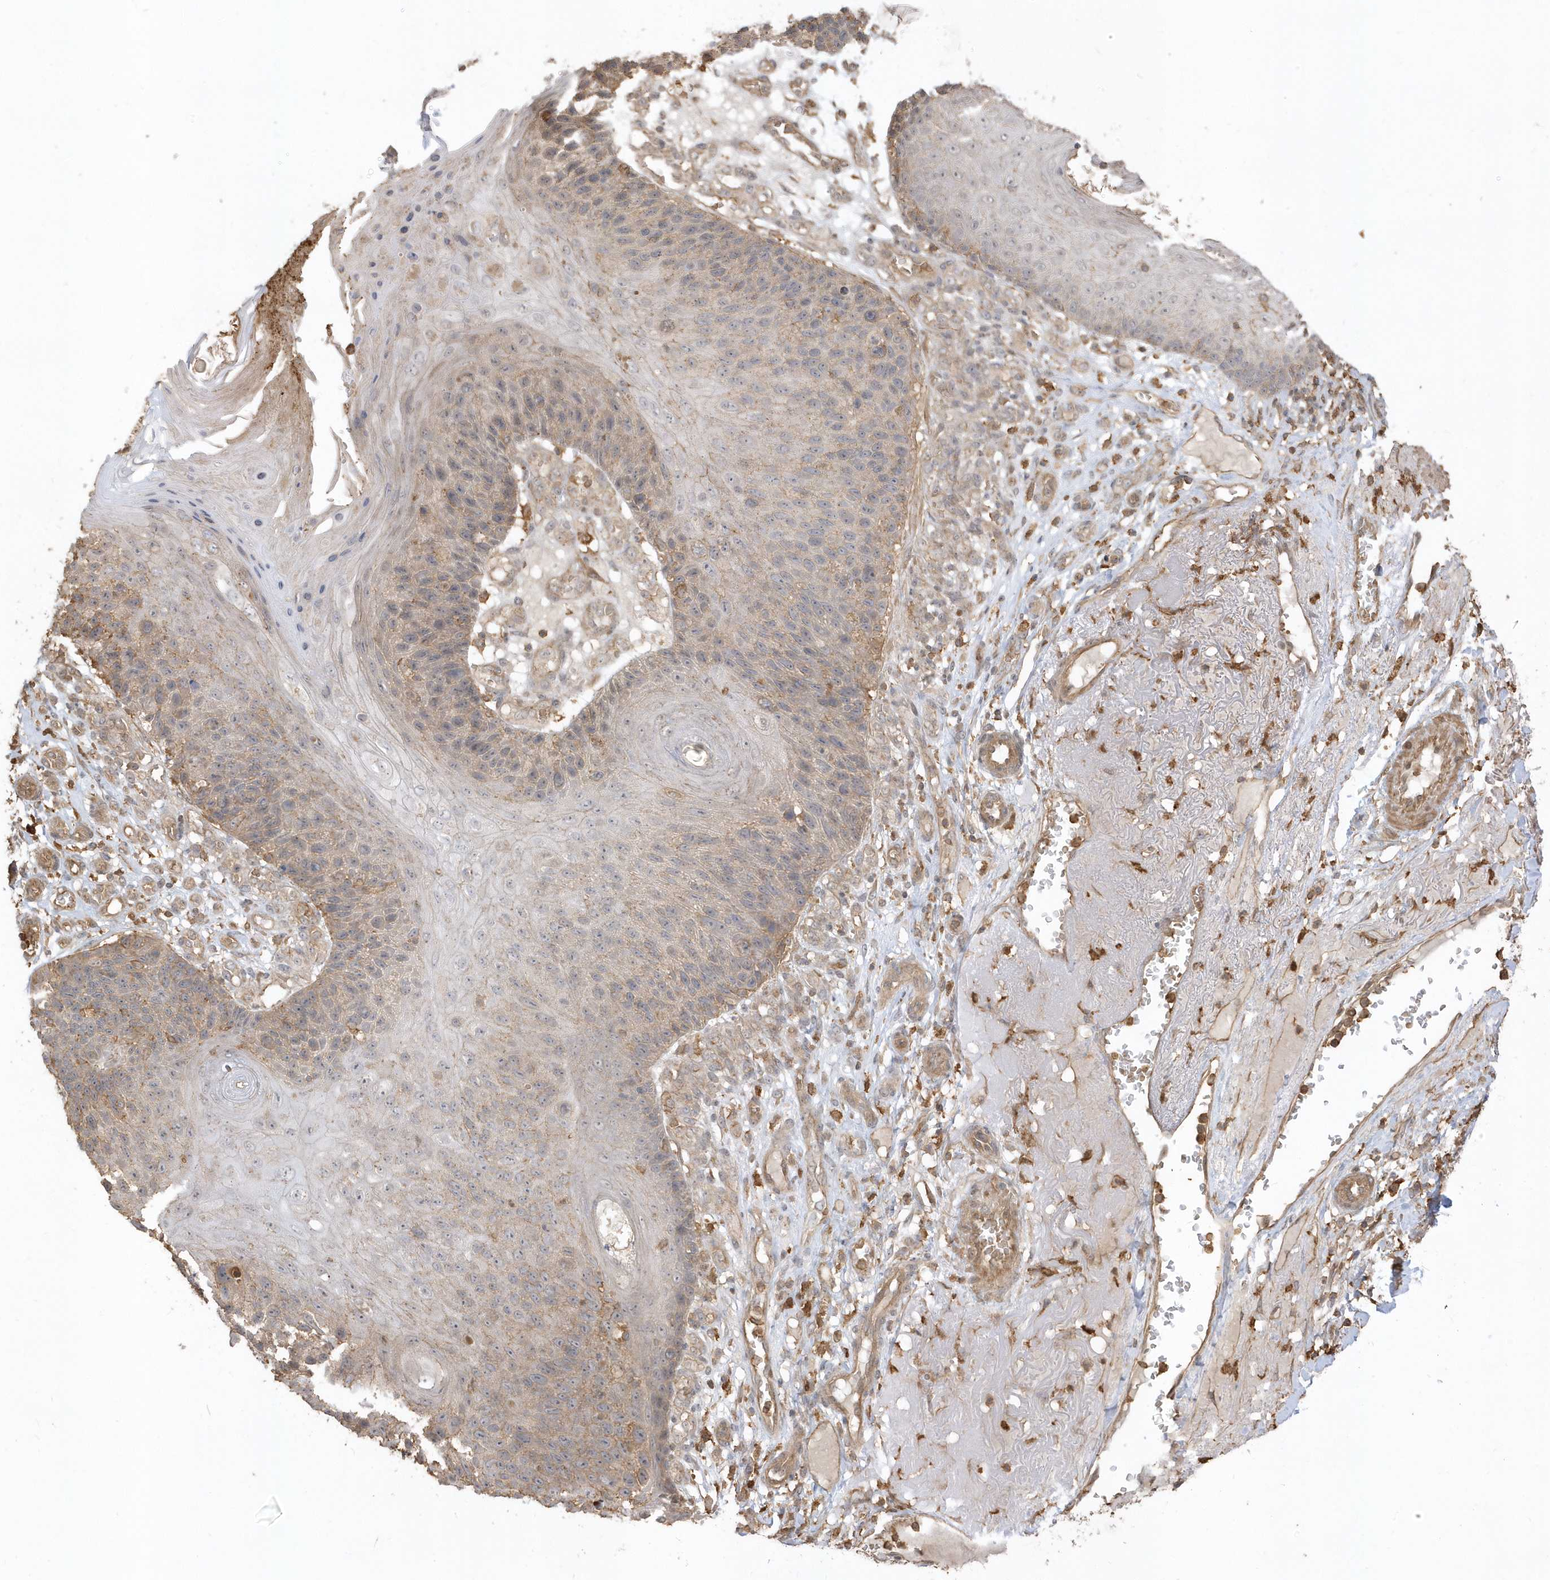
{"staining": {"intensity": "weak", "quantity": "25%-75%", "location": "cytoplasmic/membranous"}, "tissue": "skin cancer", "cell_type": "Tumor cells", "image_type": "cancer", "snomed": [{"axis": "morphology", "description": "Squamous cell carcinoma, NOS"}, {"axis": "topography", "description": "Skin"}], "caption": "Immunohistochemistry (IHC) staining of skin cancer (squamous cell carcinoma), which reveals low levels of weak cytoplasmic/membranous positivity in about 25%-75% of tumor cells indicating weak cytoplasmic/membranous protein positivity. The staining was performed using DAB (3,3'-diaminobenzidine) (brown) for protein detection and nuclei were counterstained in hematoxylin (blue).", "gene": "ZBTB8A", "patient": {"sex": "female", "age": 88}}